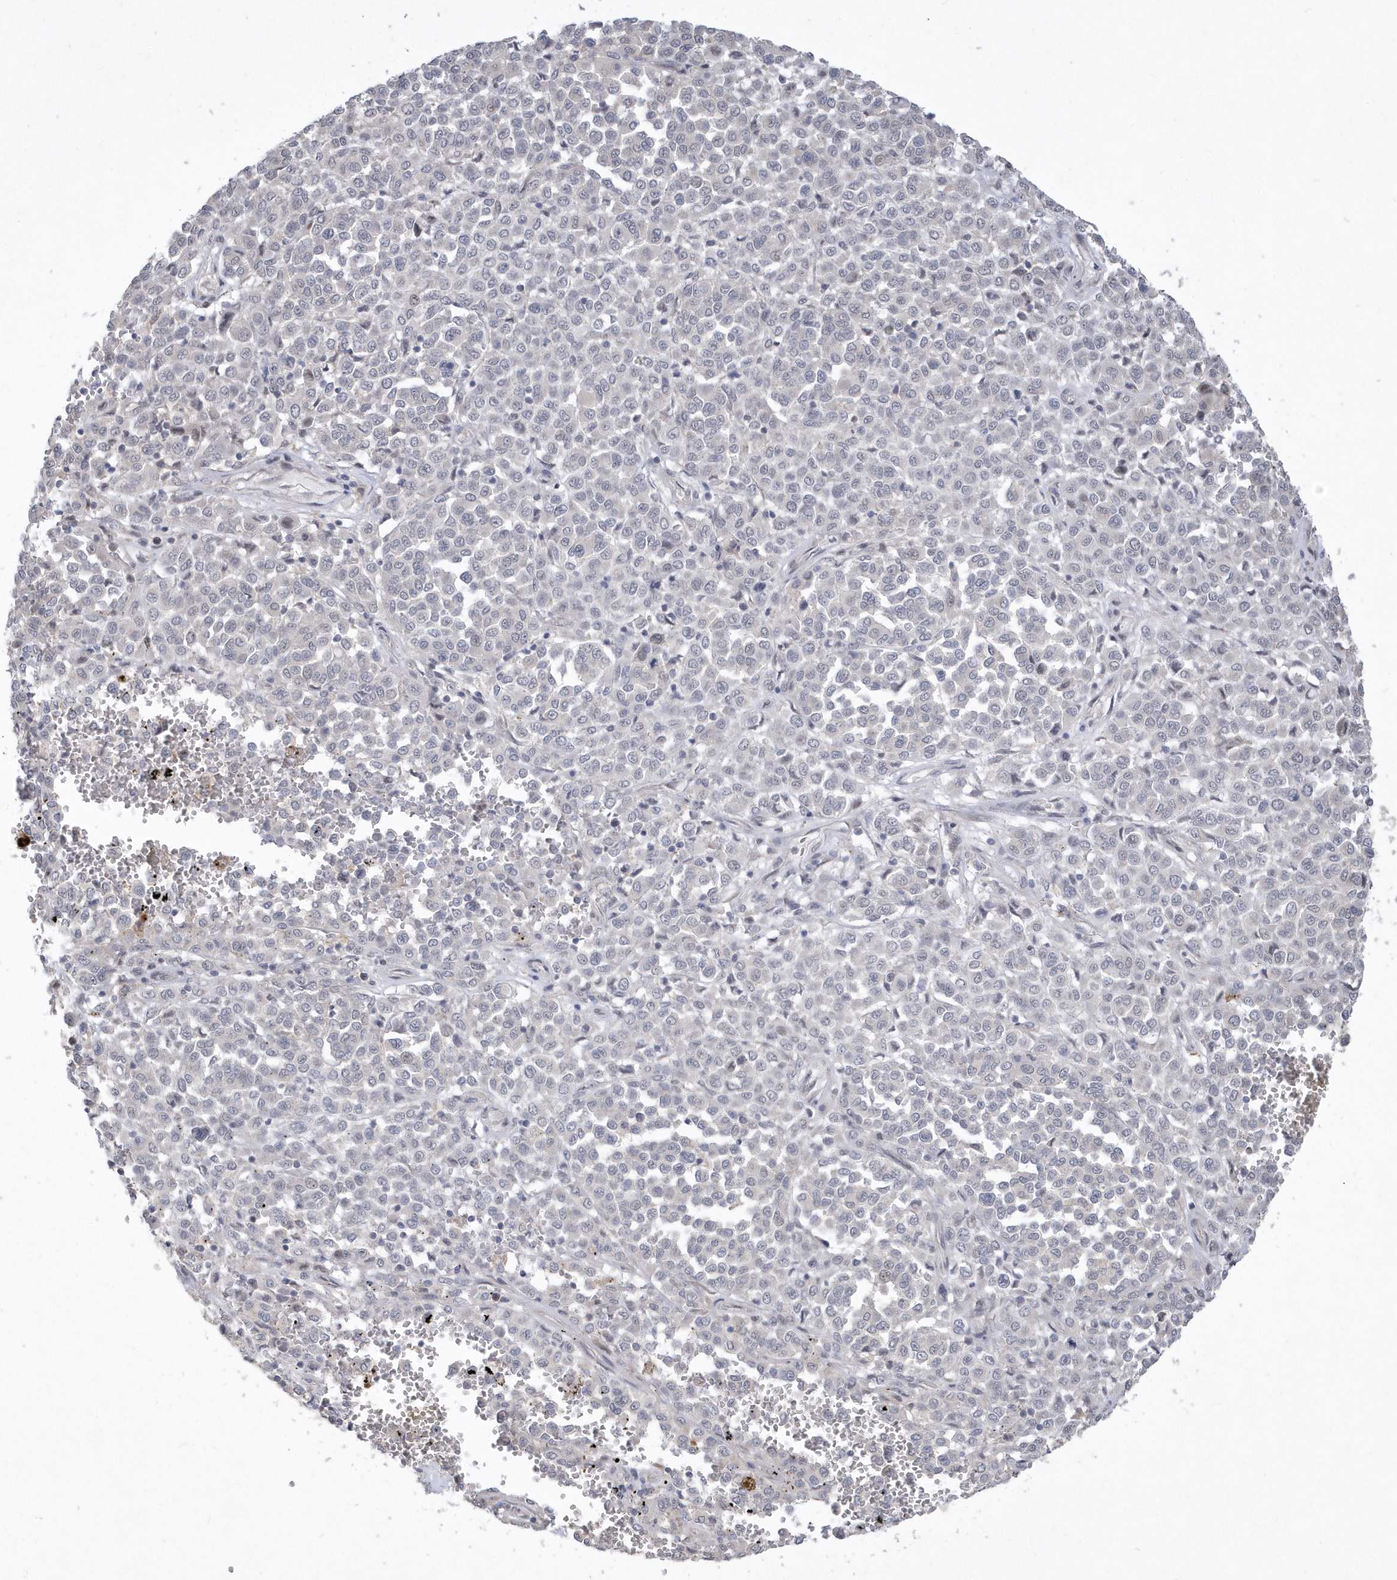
{"staining": {"intensity": "negative", "quantity": "none", "location": "none"}, "tissue": "melanoma", "cell_type": "Tumor cells", "image_type": "cancer", "snomed": [{"axis": "morphology", "description": "Malignant melanoma, Metastatic site"}, {"axis": "topography", "description": "Pancreas"}], "caption": "High power microscopy image of an immunohistochemistry (IHC) photomicrograph of melanoma, revealing no significant positivity in tumor cells.", "gene": "TSPEAR", "patient": {"sex": "female", "age": 30}}